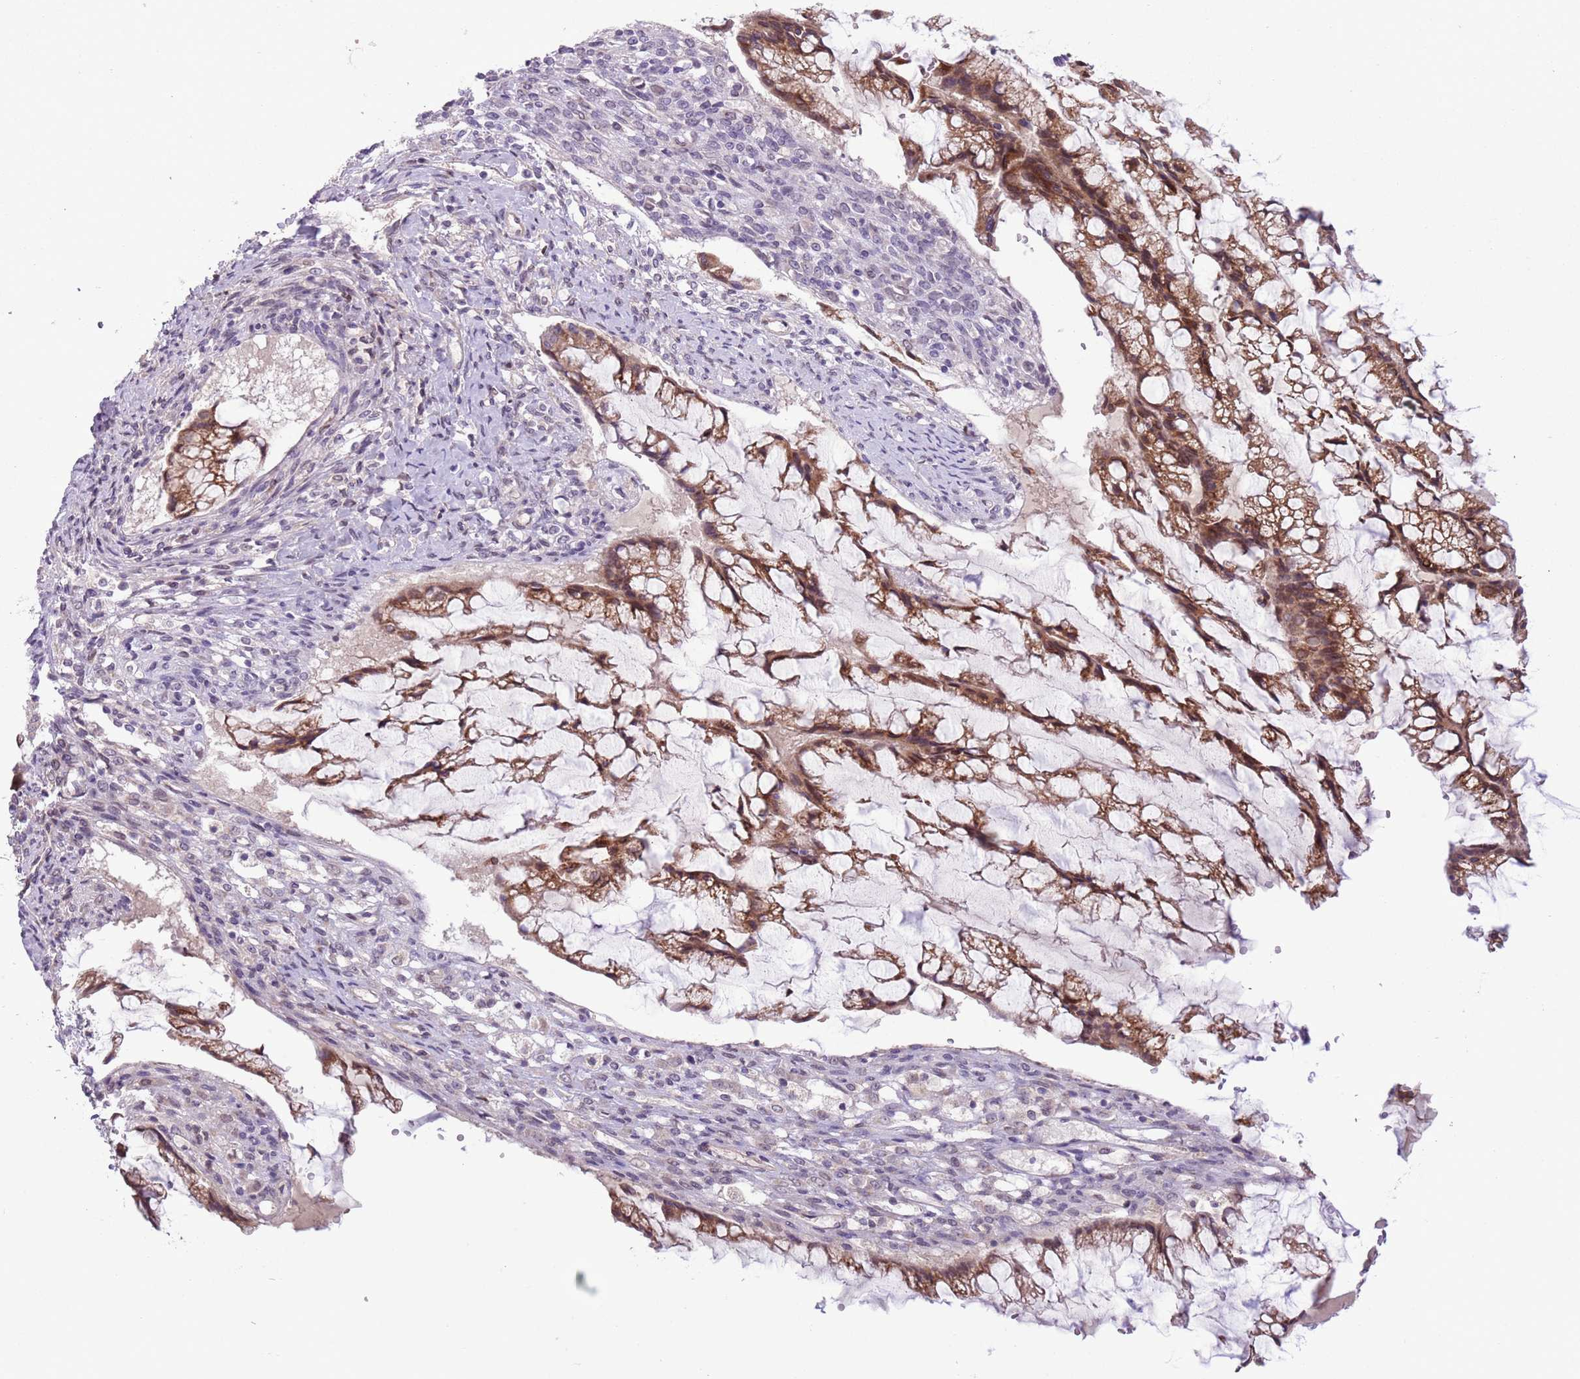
{"staining": {"intensity": "moderate", "quantity": ">75%", "location": "cytoplasmic/membranous,nuclear"}, "tissue": "ovarian cancer", "cell_type": "Tumor cells", "image_type": "cancer", "snomed": [{"axis": "morphology", "description": "Cystadenocarcinoma, mucinous, NOS"}, {"axis": "topography", "description": "Ovary"}], "caption": "Protein expression by immunohistochemistry exhibits moderate cytoplasmic/membranous and nuclear staining in about >75% of tumor cells in mucinous cystadenocarcinoma (ovarian). (DAB IHC, brown staining for protein, blue staining for nuclei).", "gene": "CCND2", "patient": {"sex": "female", "age": 73}}